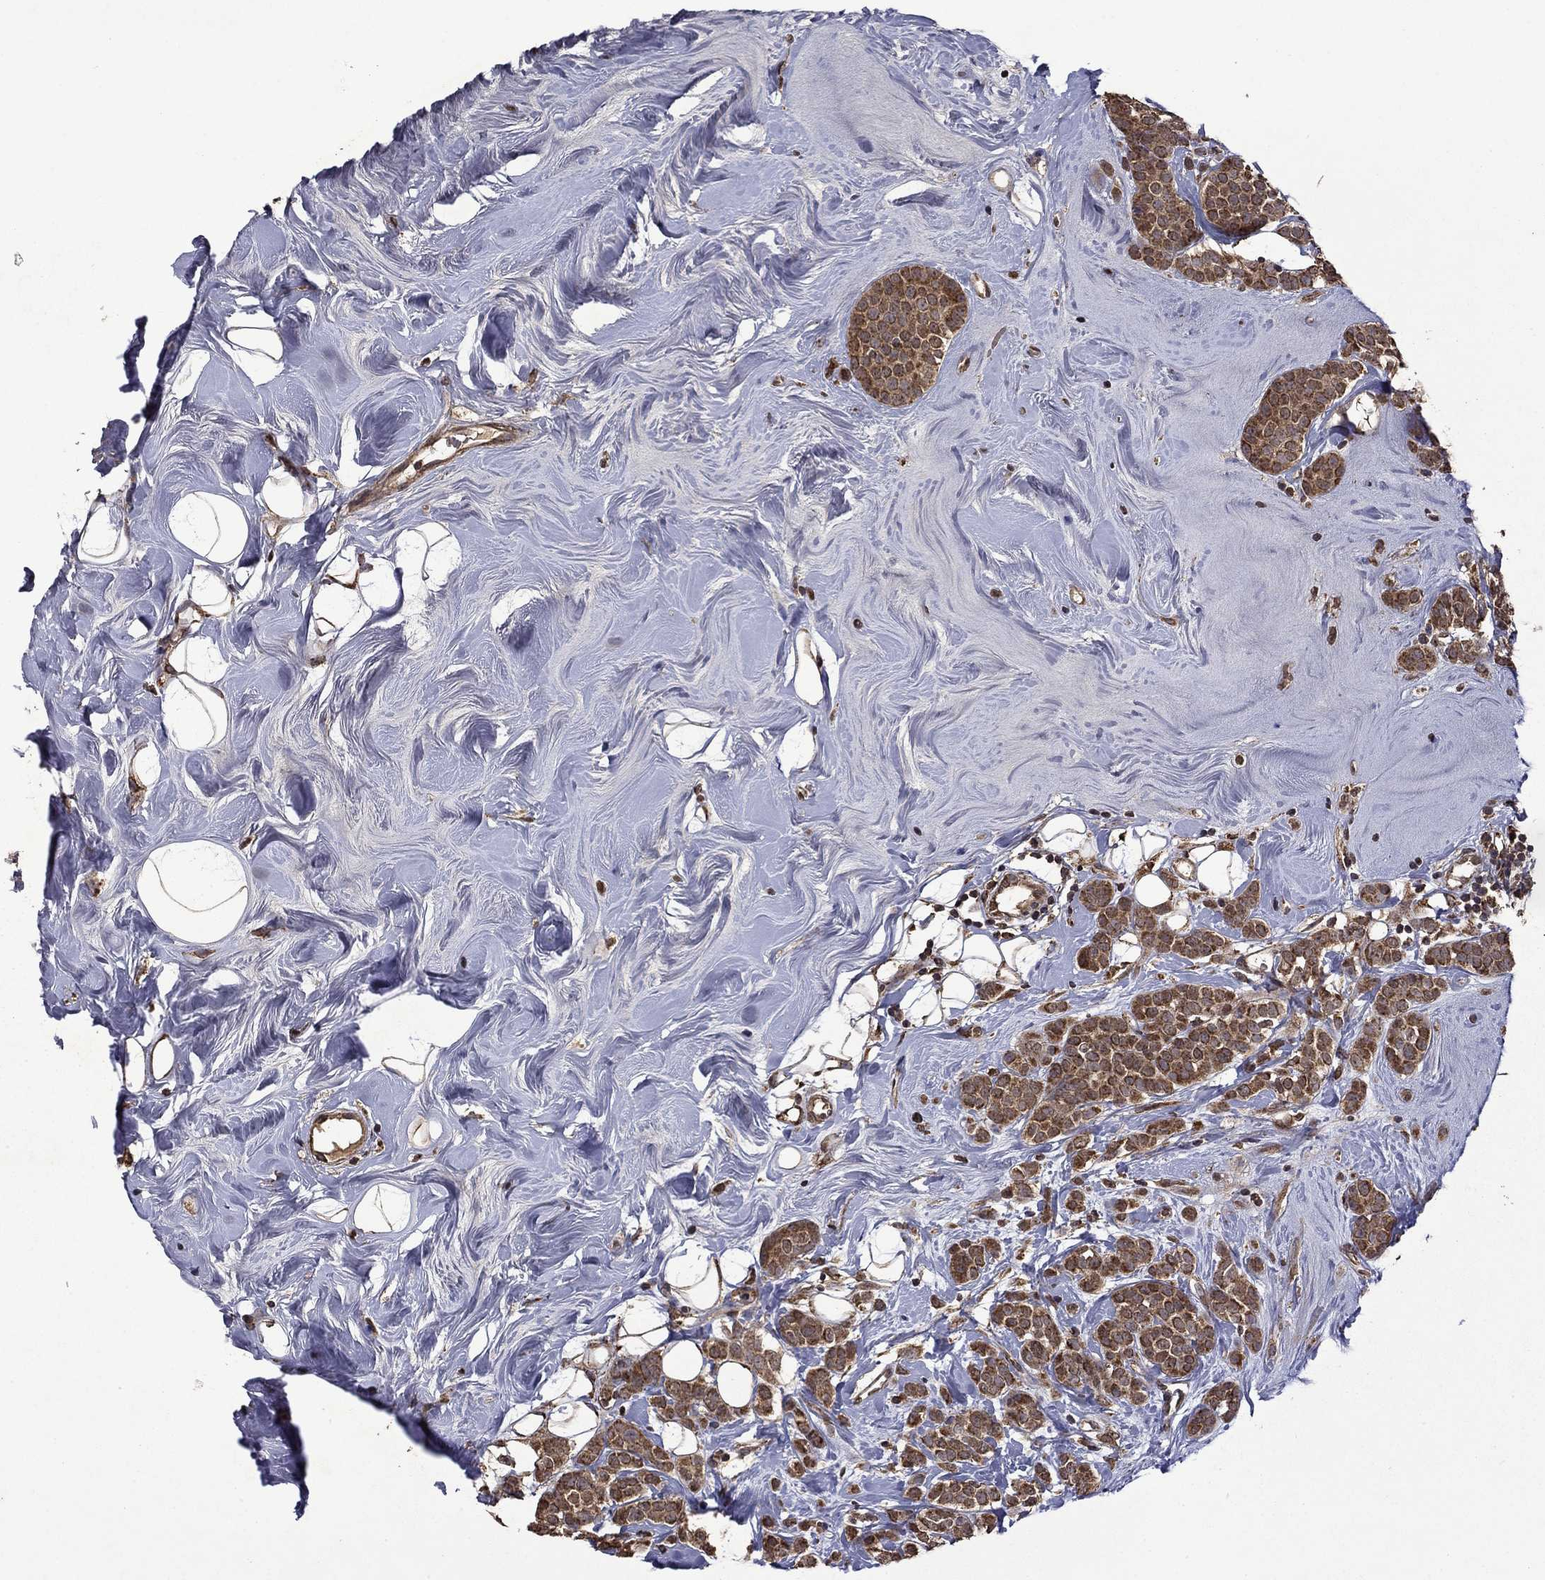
{"staining": {"intensity": "strong", "quantity": ">75%", "location": "cytoplasmic/membranous"}, "tissue": "breast cancer", "cell_type": "Tumor cells", "image_type": "cancer", "snomed": [{"axis": "morphology", "description": "Lobular carcinoma"}, {"axis": "topography", "description": "Breast"}], "caption": "Lobular carcinoma (breast) stained with a protein marker reveals strong staining in tumor cells.", "gene": "ITM2B", "patient": {"sex": "female", "age": 49}}